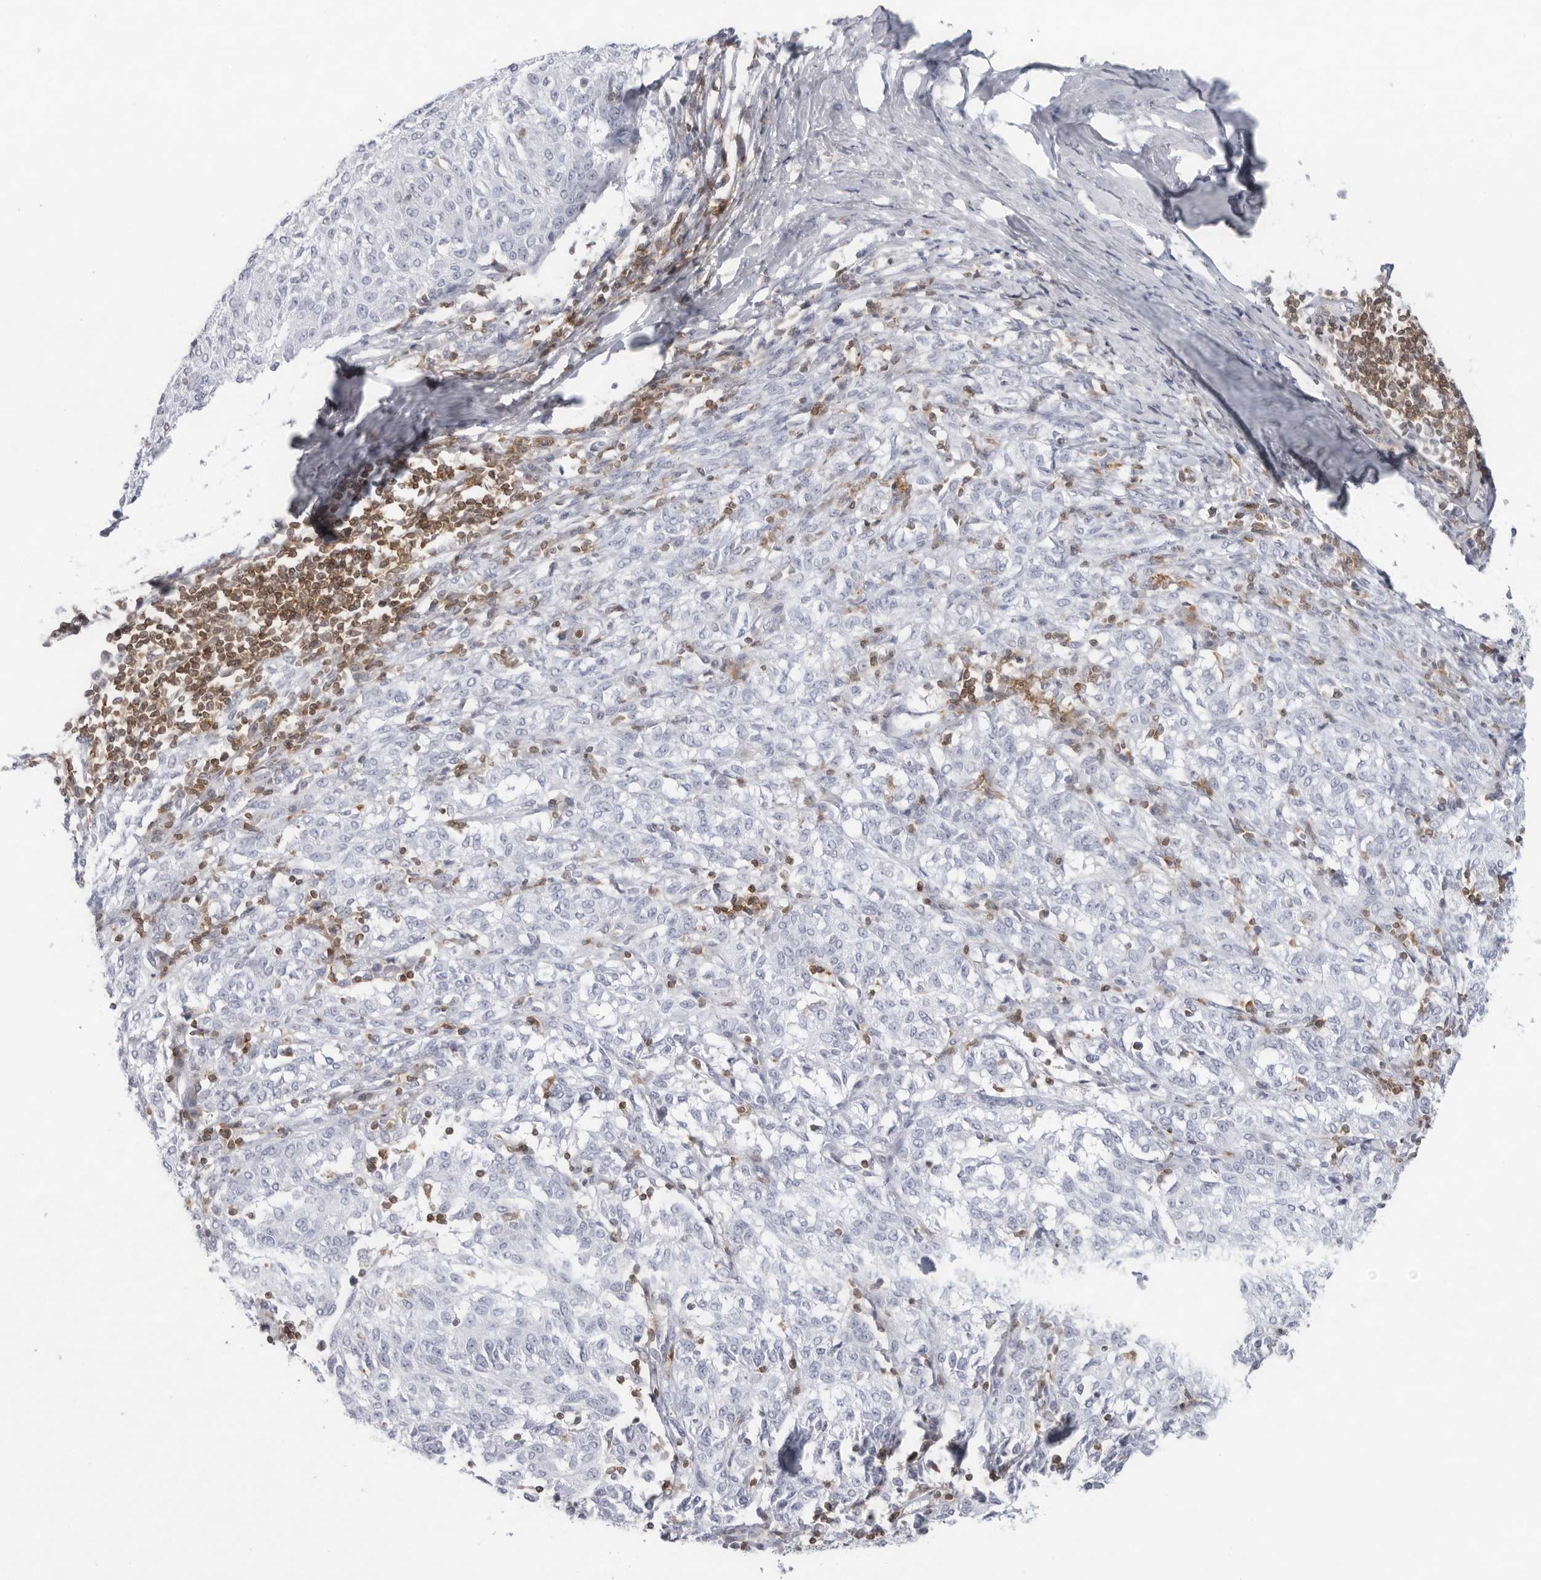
{"staining": {"intensity": "negative", "quantity": "none", "location": "none"}, "tissue": "melanoma", "cell_type": "Tumor cells", "image_type": "cancer", "snomed": [{"axis": "morphology", "description": "Malignant melanoma, NOS"}, {"axis": "topography", "description": "Skin"}], "caption": "DAB (3,3'-diaminobenzidine) immunohistochemical staining of melanoma displays no significant expression in tumor cells.", "gene": "FMNL1", "patient": {"sex": "female", "age": 72}}